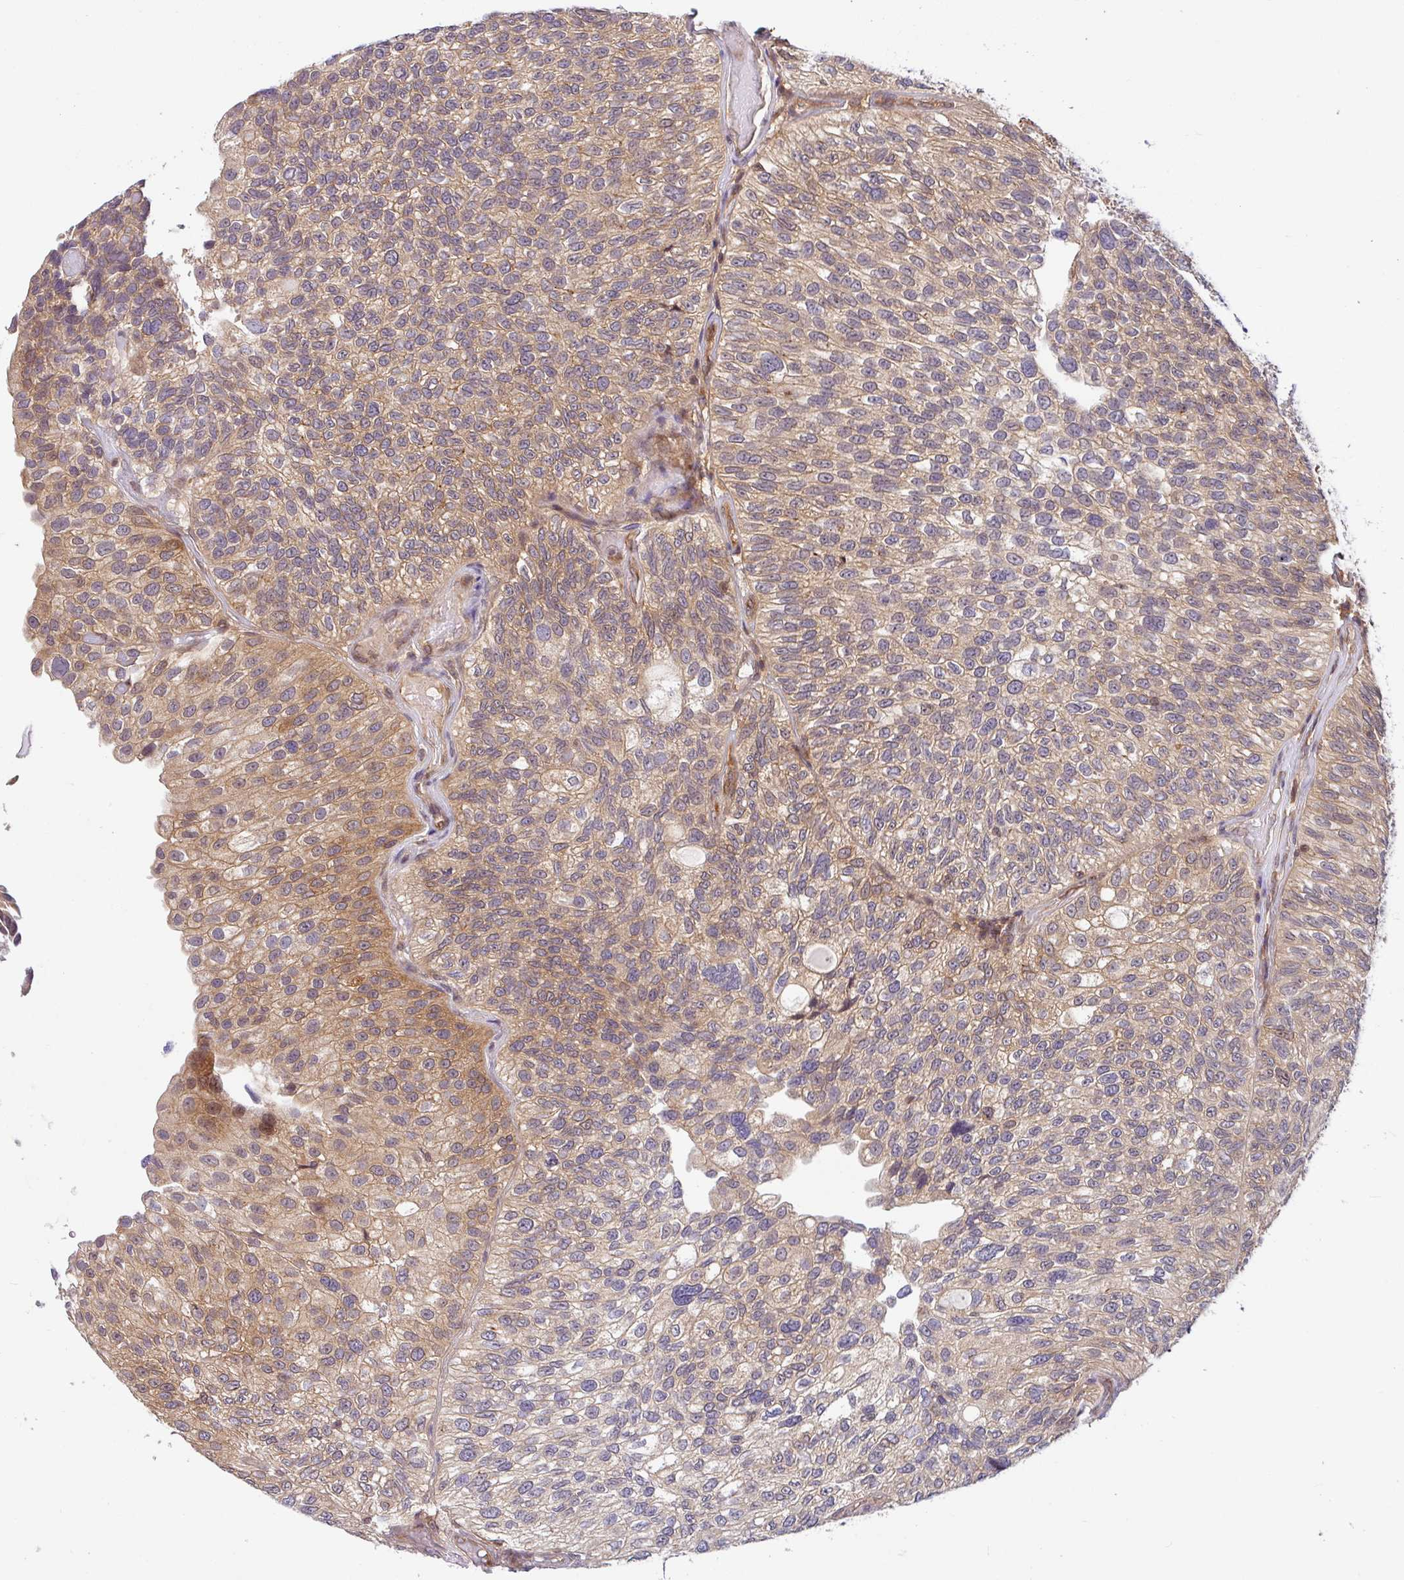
{"staining": {"intensity": "weak", "quantity": "25%-75%", "location": "cytoplasmic/membranous"}, "tissue": "urothelial cancer", "cell_type": "Tumor cells", "image_type": "cancer", "snomed": [{"axis": "morphology", "description": "Urothelial carcinoma, NOS"}, {"axis": "topography", "description": "Urinary bladder"}], "caption": "Protein staining shows weak cytoplasmic/membranous expression in about 25%-75% of tumor cells in transitional cell carcinoma.", "gene": "SHB", "patient": {"sex": "male", "age": 87}}